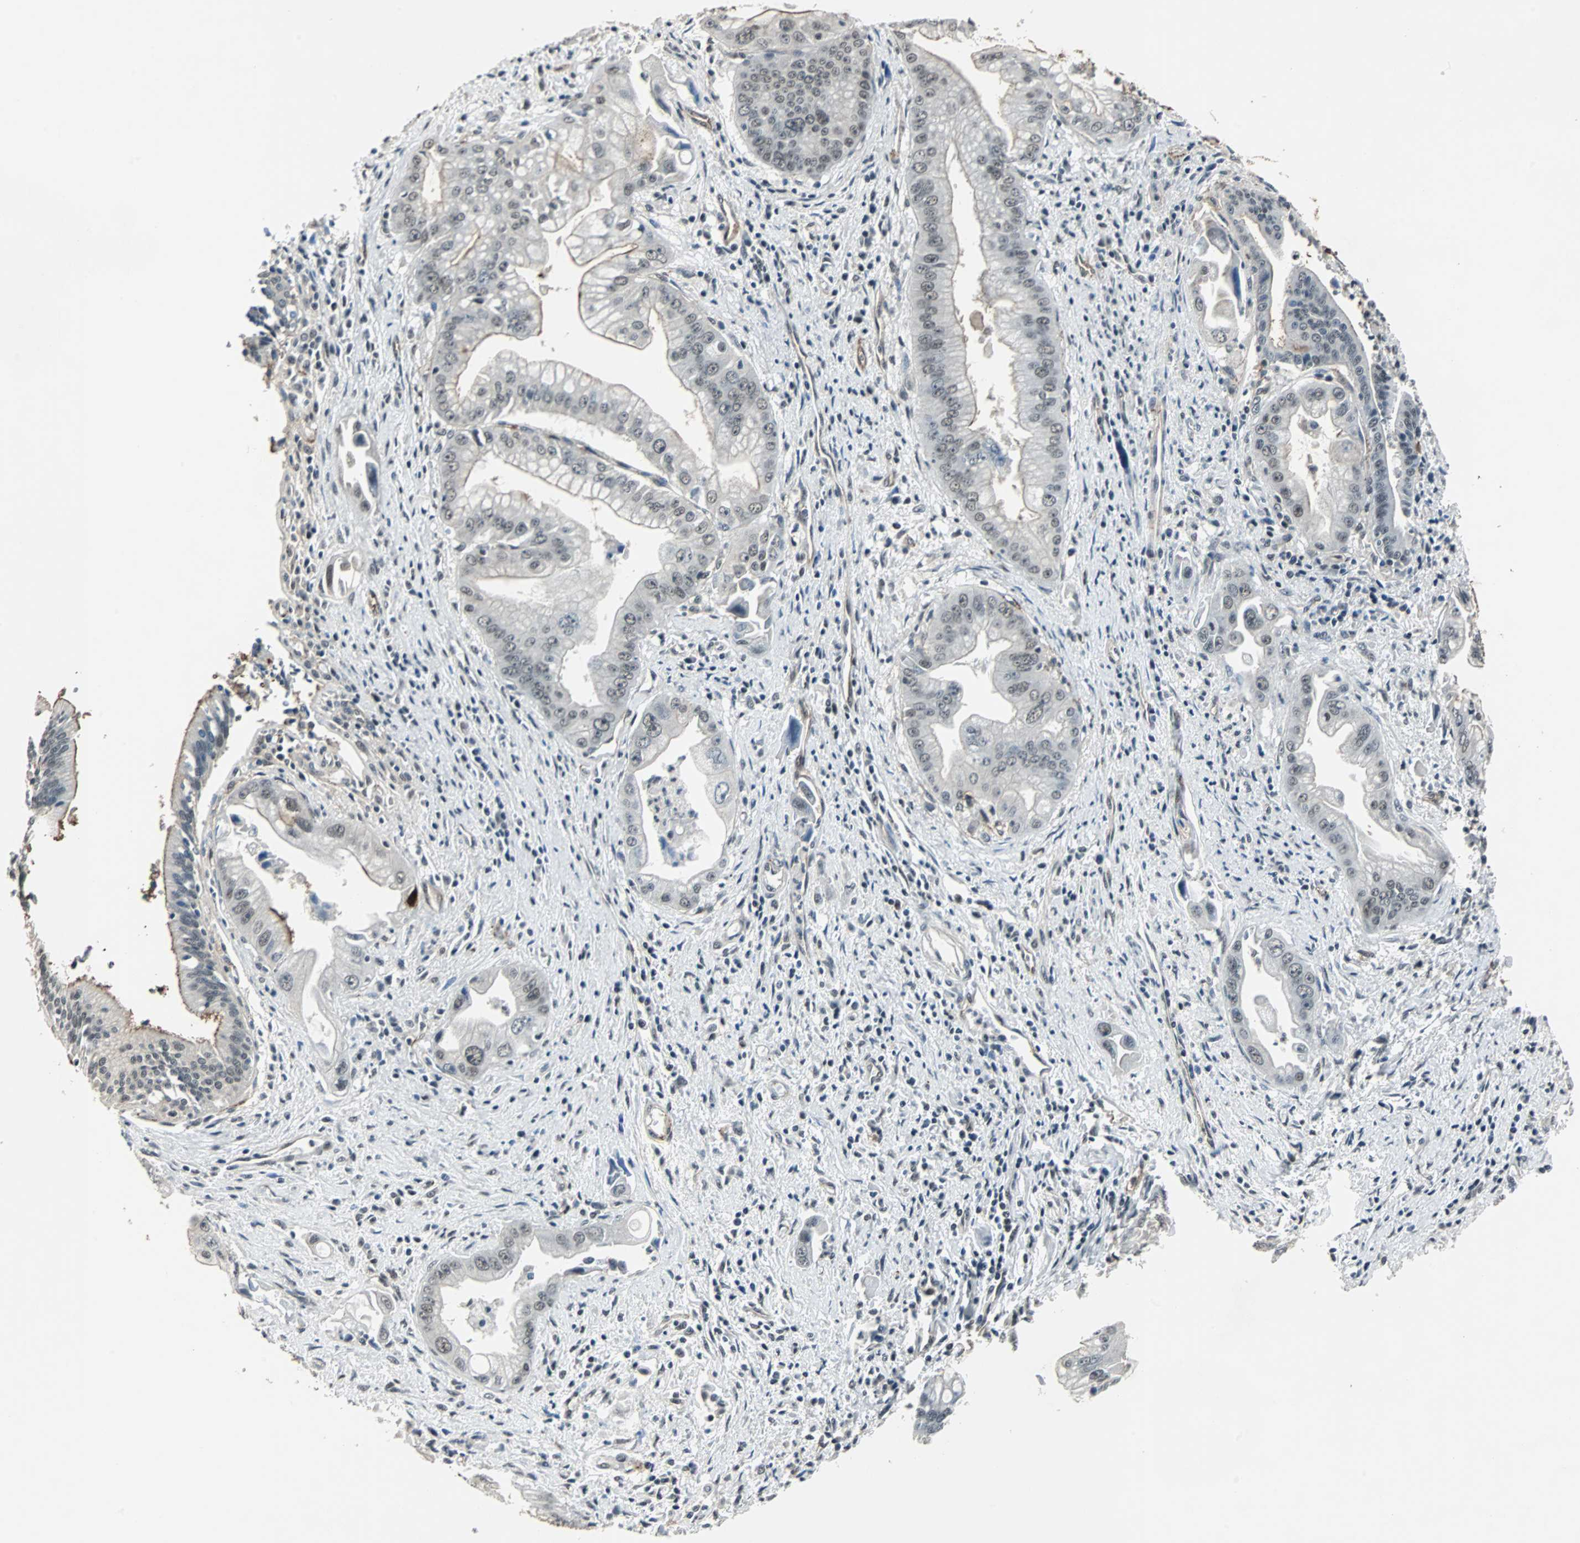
{"staining": {"intensity": "strong", "quantity": "<25%", "location": "cytoplasmic/membranous"}, "tissue": "pancreatic cancer", "cell_type": "Tumor cells", "image_type": "cancer", "snomed": [{"axis": "morphology", "description": "Adenocarcinoma, NOS"}, {"axis": "topography", "description": "Pancreas"}], "caption": "Brown immunohistochemical staining in human adenocarcinoma (pancreatic) demonstrates strong cytoplasmic/membranous positivity in approximately <25% of tumor cells. The protein is stained brown, and the nuclei are stained in blue (DAB IHC with brightfield microscopy, high magnification).", "gene": "MKX", "patient": {"sex": "male", "age": 59}}